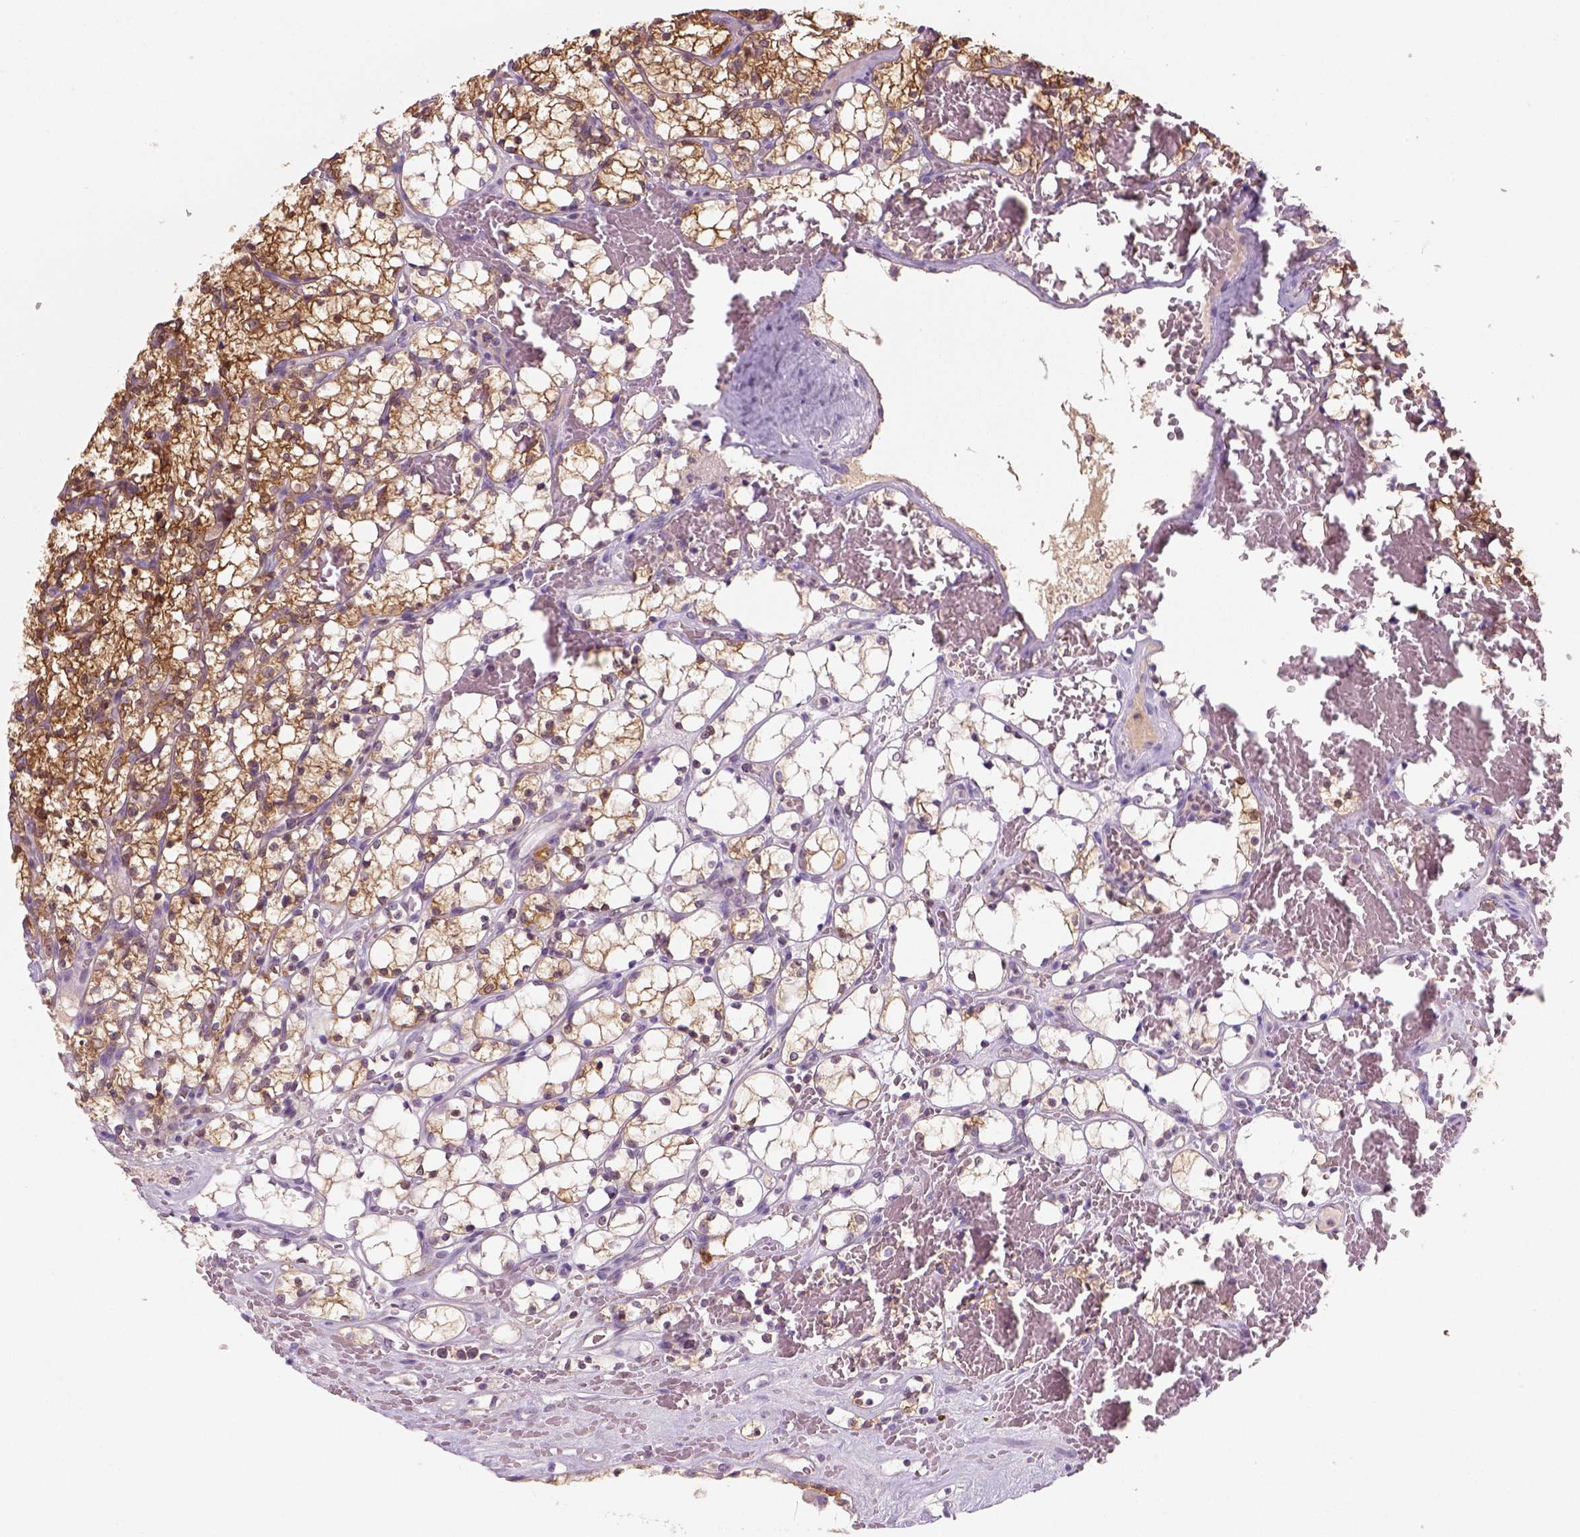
{"staining": {"intensity": "strong", "quantity": ">75%", "location": "cytoplasmic/membranous"}, "tissue": "renal cancer", "cell_type": "Tumor cells", "image_type": "cancer", "snomed": [{"axis": "morphology", "description": "Adenocarcinoma, NOS"}, {"axis": "topography", "description": "Kidney"}], "caption": "Human renal cancer stained with a protein marker shows strong staining in tumor cells.", "gene": "GOT1", "patient": {"sex": "female", "age": 69}}